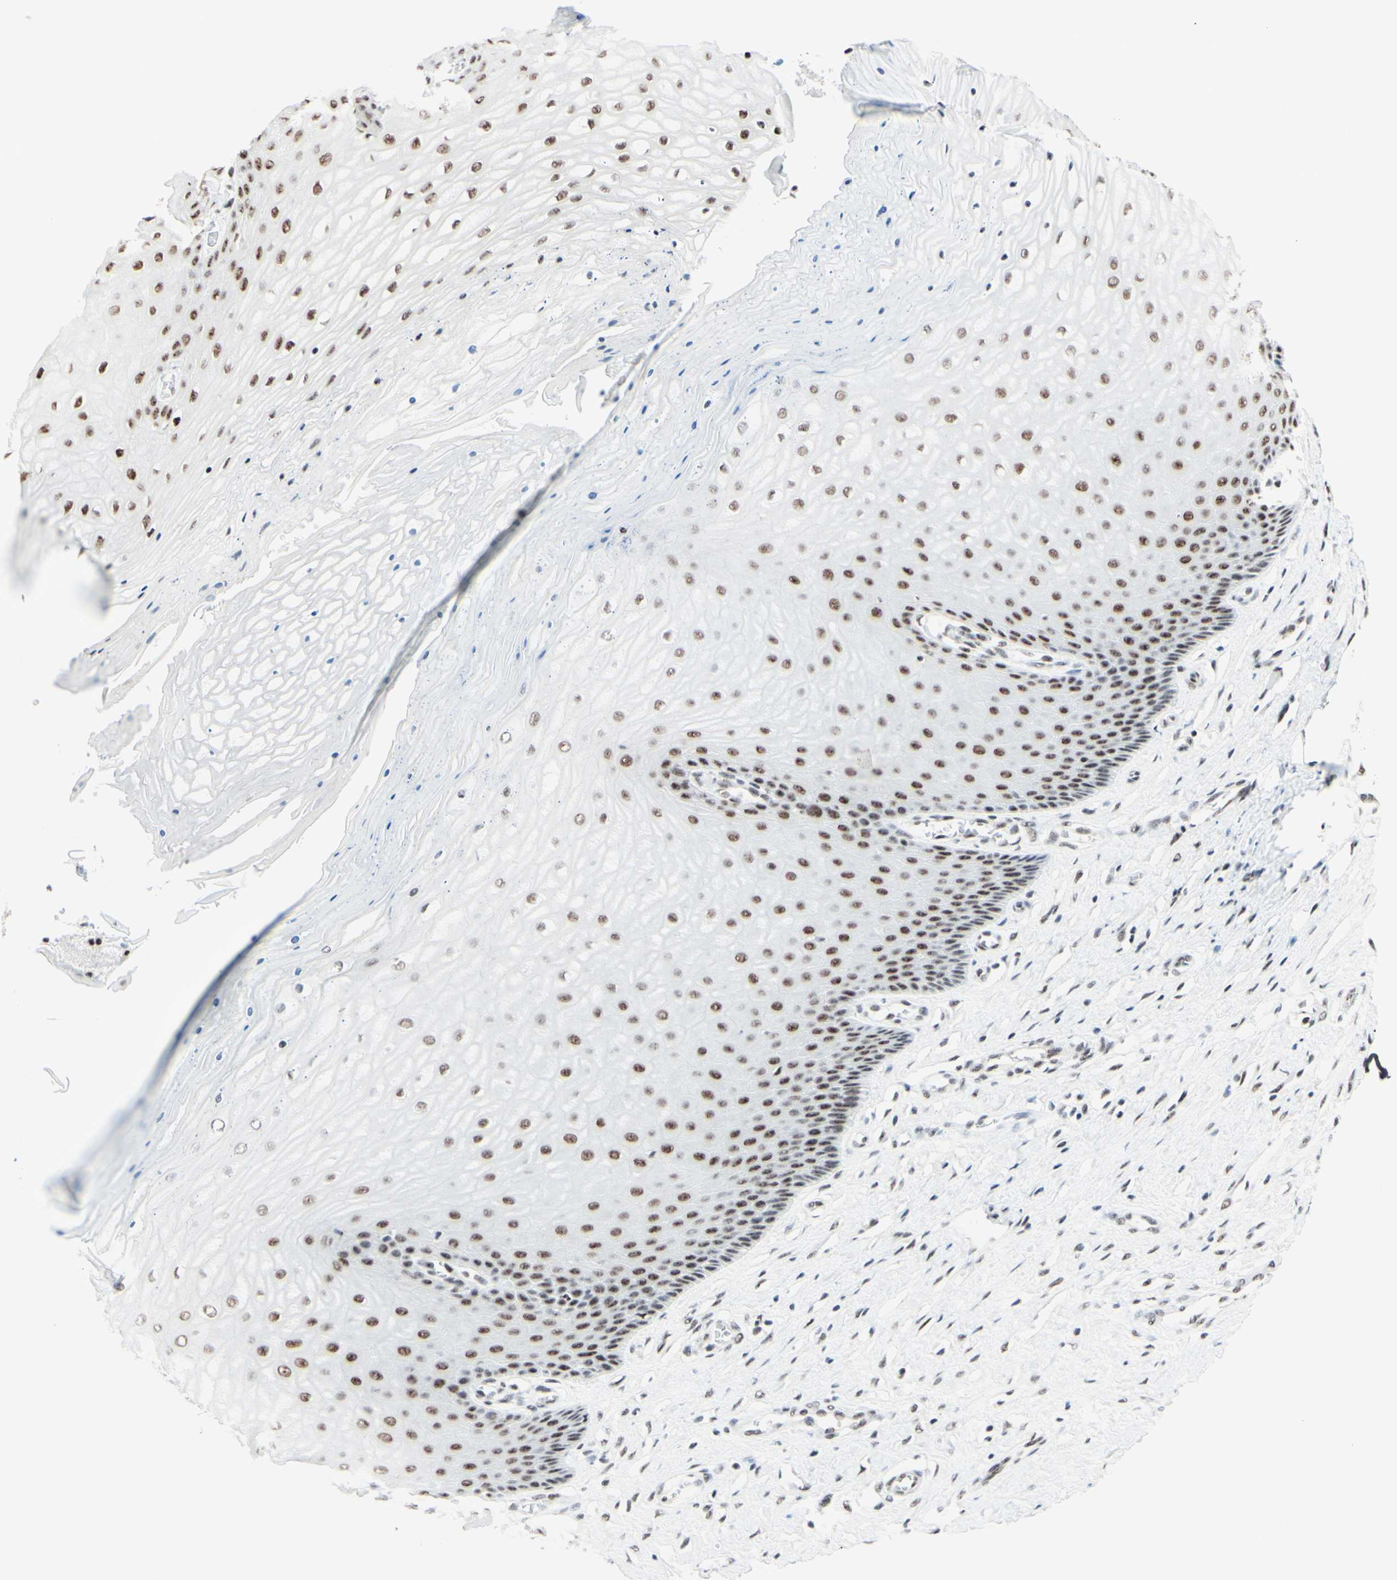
{"staining": {"intensity": "moderate", "quantity": ">75%", "location": "nuclear"}, "tissue": "cervix", "cell_type": "Glandular cells", "image_type": "normal", "snomed": [{"axis": "morphology", "description": "Normal tissue, NOS"}, {"axis": "topography", "description": "Cervix"}], "caption": "A brown stain labels moderate nuclear expression of a protein in glandular cells of unremarkable human cervix. The staining was performed using DAB to visualize the protein expression in brown, while the nuclei were stained in blue with hematoxylin (Magnification: 20x).", "gene": "WTAP", "patient": {"sex": "female", "age": 55}}